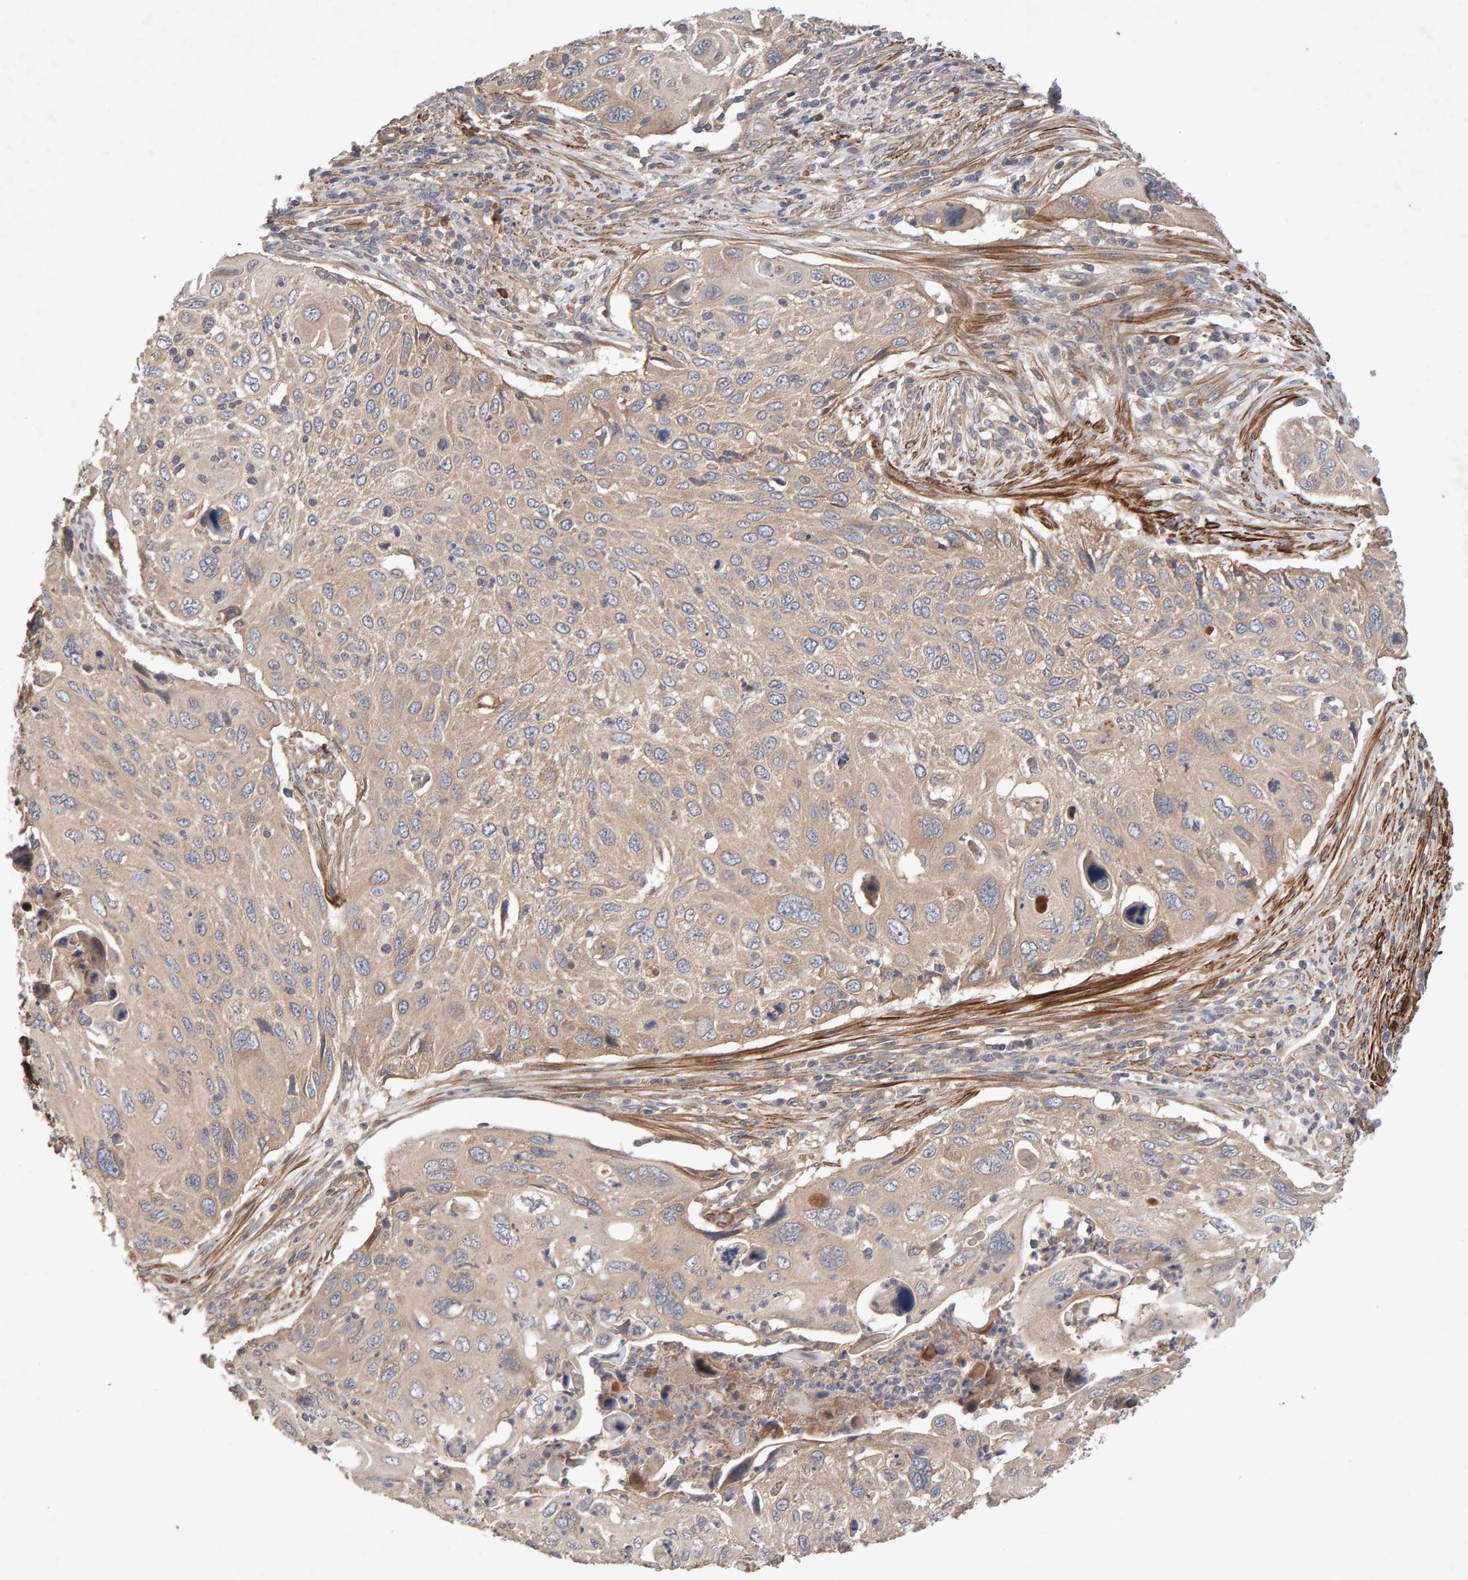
{"staining": {"intensity": "weak", "quantity": ">75%", "location": "cytoplasmic/membranous"}, "tissue": "cervical cancer", "cell_type": "Tumor cells", "image_type": "cancer", "snomed": [{"axis": "morphology", "description": "Squamous cell carcinoma, NOS"}, {"axis": "topography", "description": "Cervix"}], "caption": "This image exhibits cervical cancer (squamous cell carcinoma) stained with immunohistochemistry (IHC) to label a protein in brown. The cytoplasmic/membranous of tumor cells show weak positivity for the protein. Nuclei are counter-stained blue.", "gene": "RNF19A", "patient": {"sex": "female", "age": 70}}